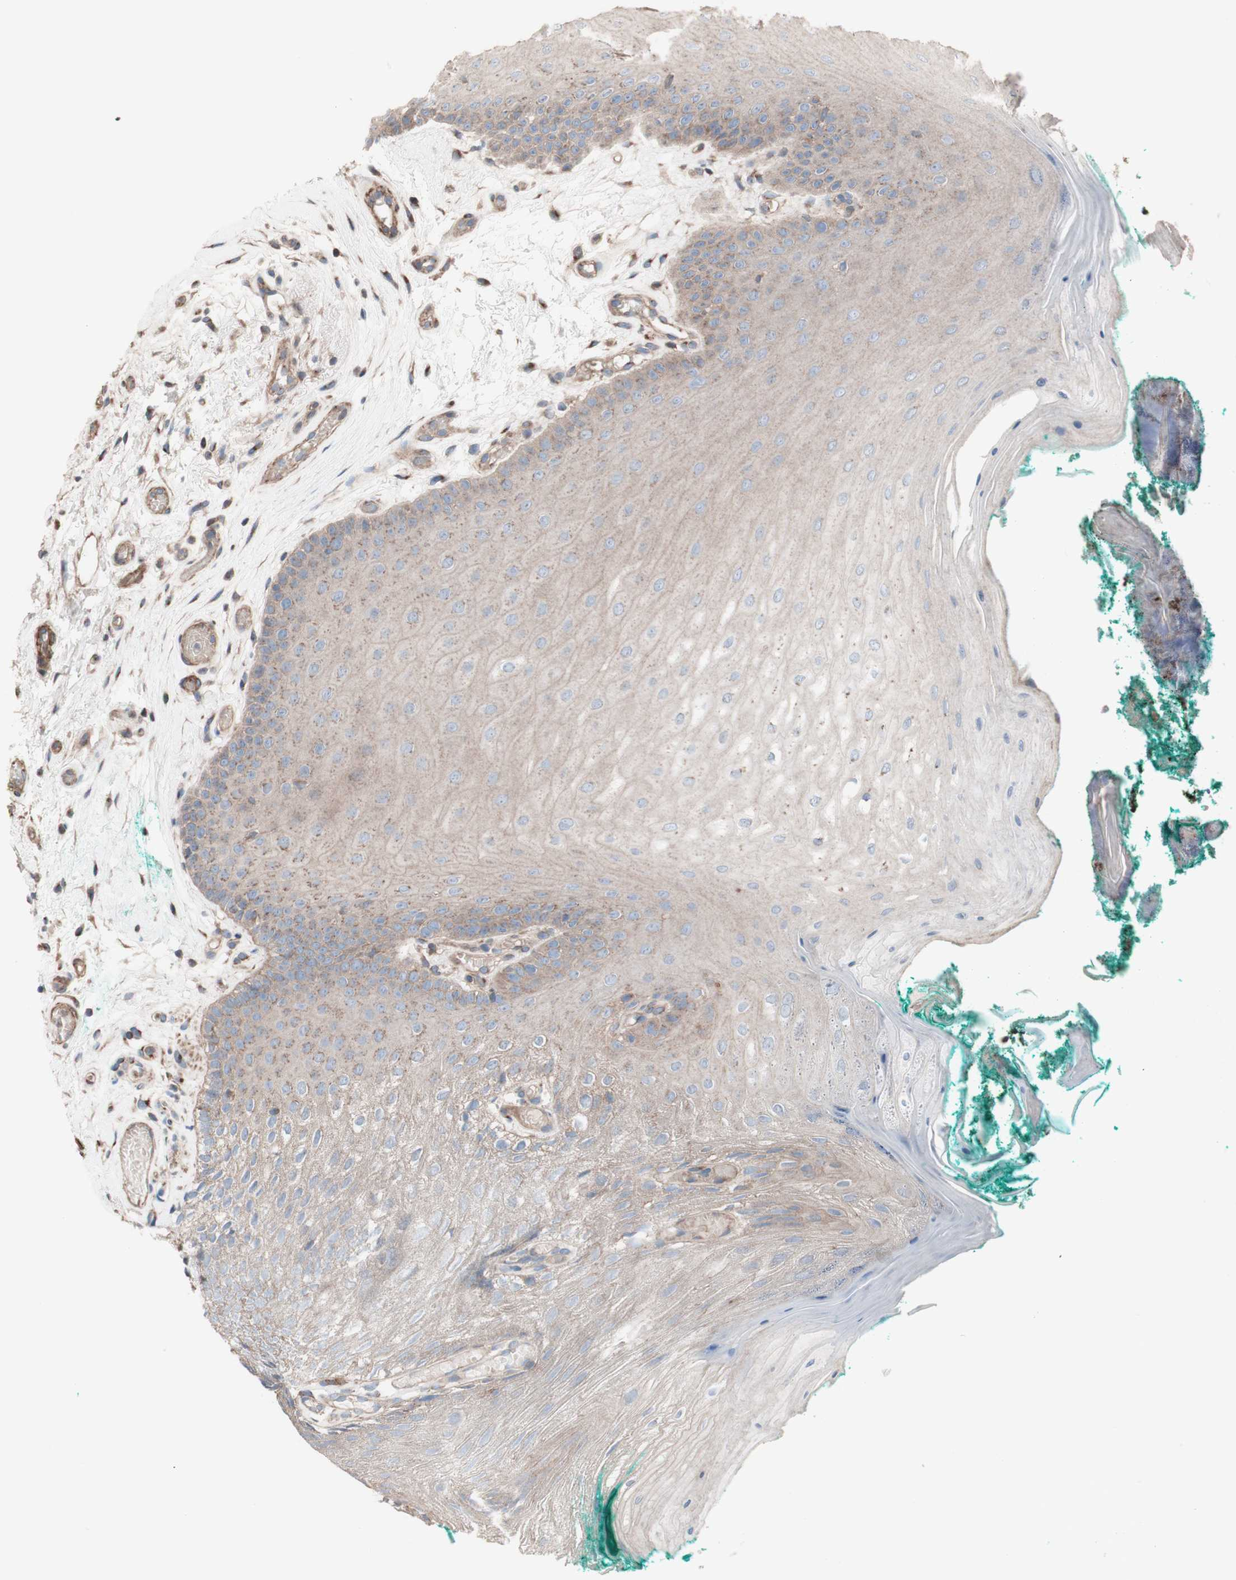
{"staining": {"intensity": "weak", "quantity": ">75%", "location": "cytoplasmic/membranous"}, "tissue": "oral mucosa", "cell_type": "Squamous epithelial cells", "image_type": "normal", "snomed": [{"axis": "morphology", "description": "Normal tissue, NOS"}, {"axis": "topography", "description": "Skeletal muscle"}, {"axis": "topography", "description": "Oral tissue"}], "caption": "Protein positivity by immunohistochemistry (IHC) reveals weak cytoplasmic/membranous expression in about >75% of squamous epithelial cells in unremarkable oral mucosa.", "gene": "COPB1", "patient": {"sex": "male", "age": 58}}